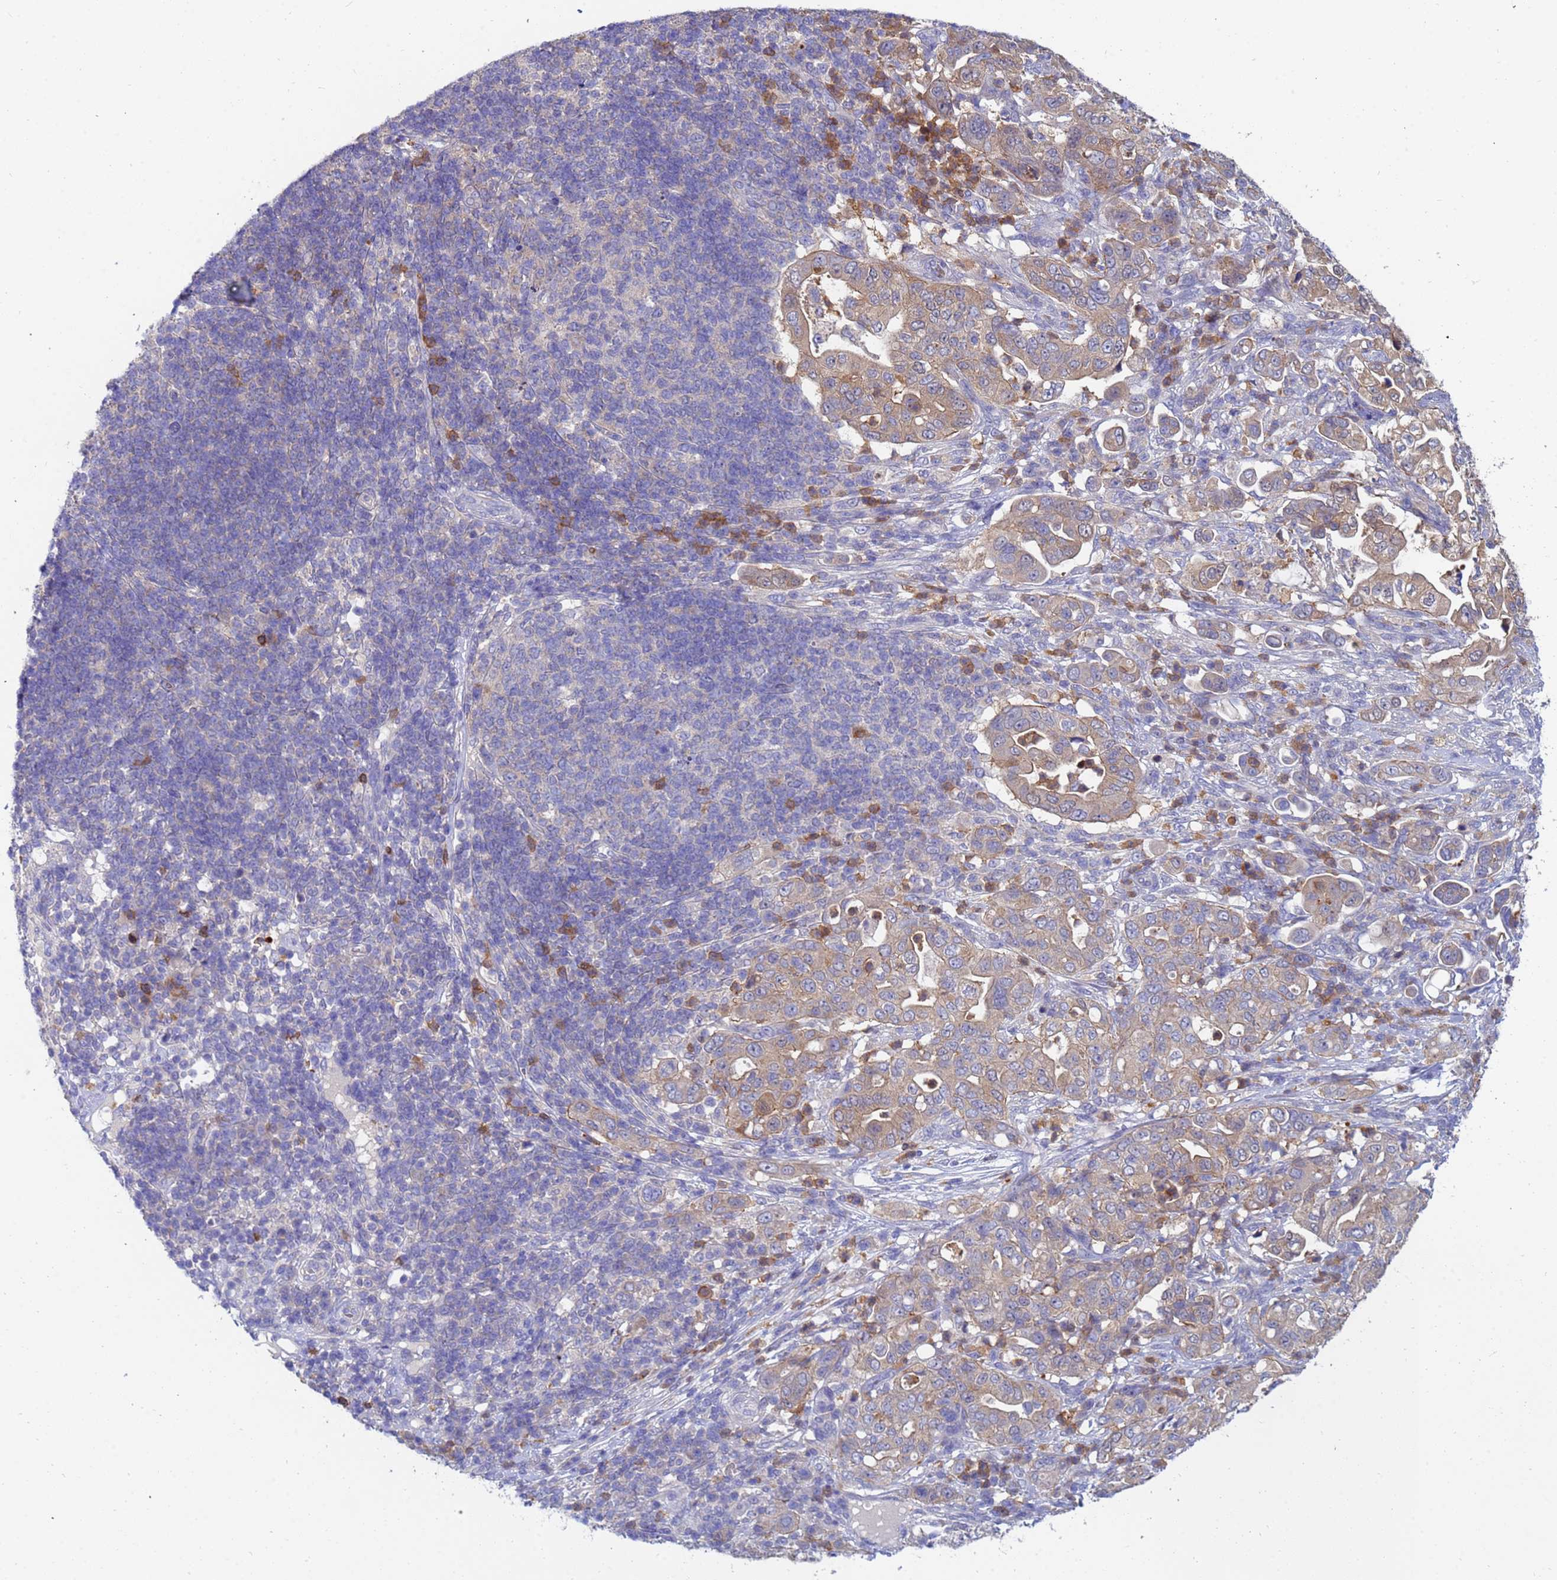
{"staining": {"intensity": "weak", "quantity": ">75%", "location": "cytoplasmic/membranous"}, "tissue": "pancreatic cancer", "cell_type": "Tumor cells", "image_type": "cancer", "snomed": [{"axis": "morphology", "description": "Normal tissue, NOS"}, {"axis": "morphology", "description": "Adenocarcinoma, NOS"}, {"axis": "topography", "description": "Lymph node"}, {"axis": "topography", "description": "Pancreas"}], "caption": "Protein expression analysis of human pancreatic cancer reveals weak cytoplasmic/membranous staining in about >75% of tumor cells.", "gene": "TTLL11", "patient": {"sex": "female", "age": 67}}